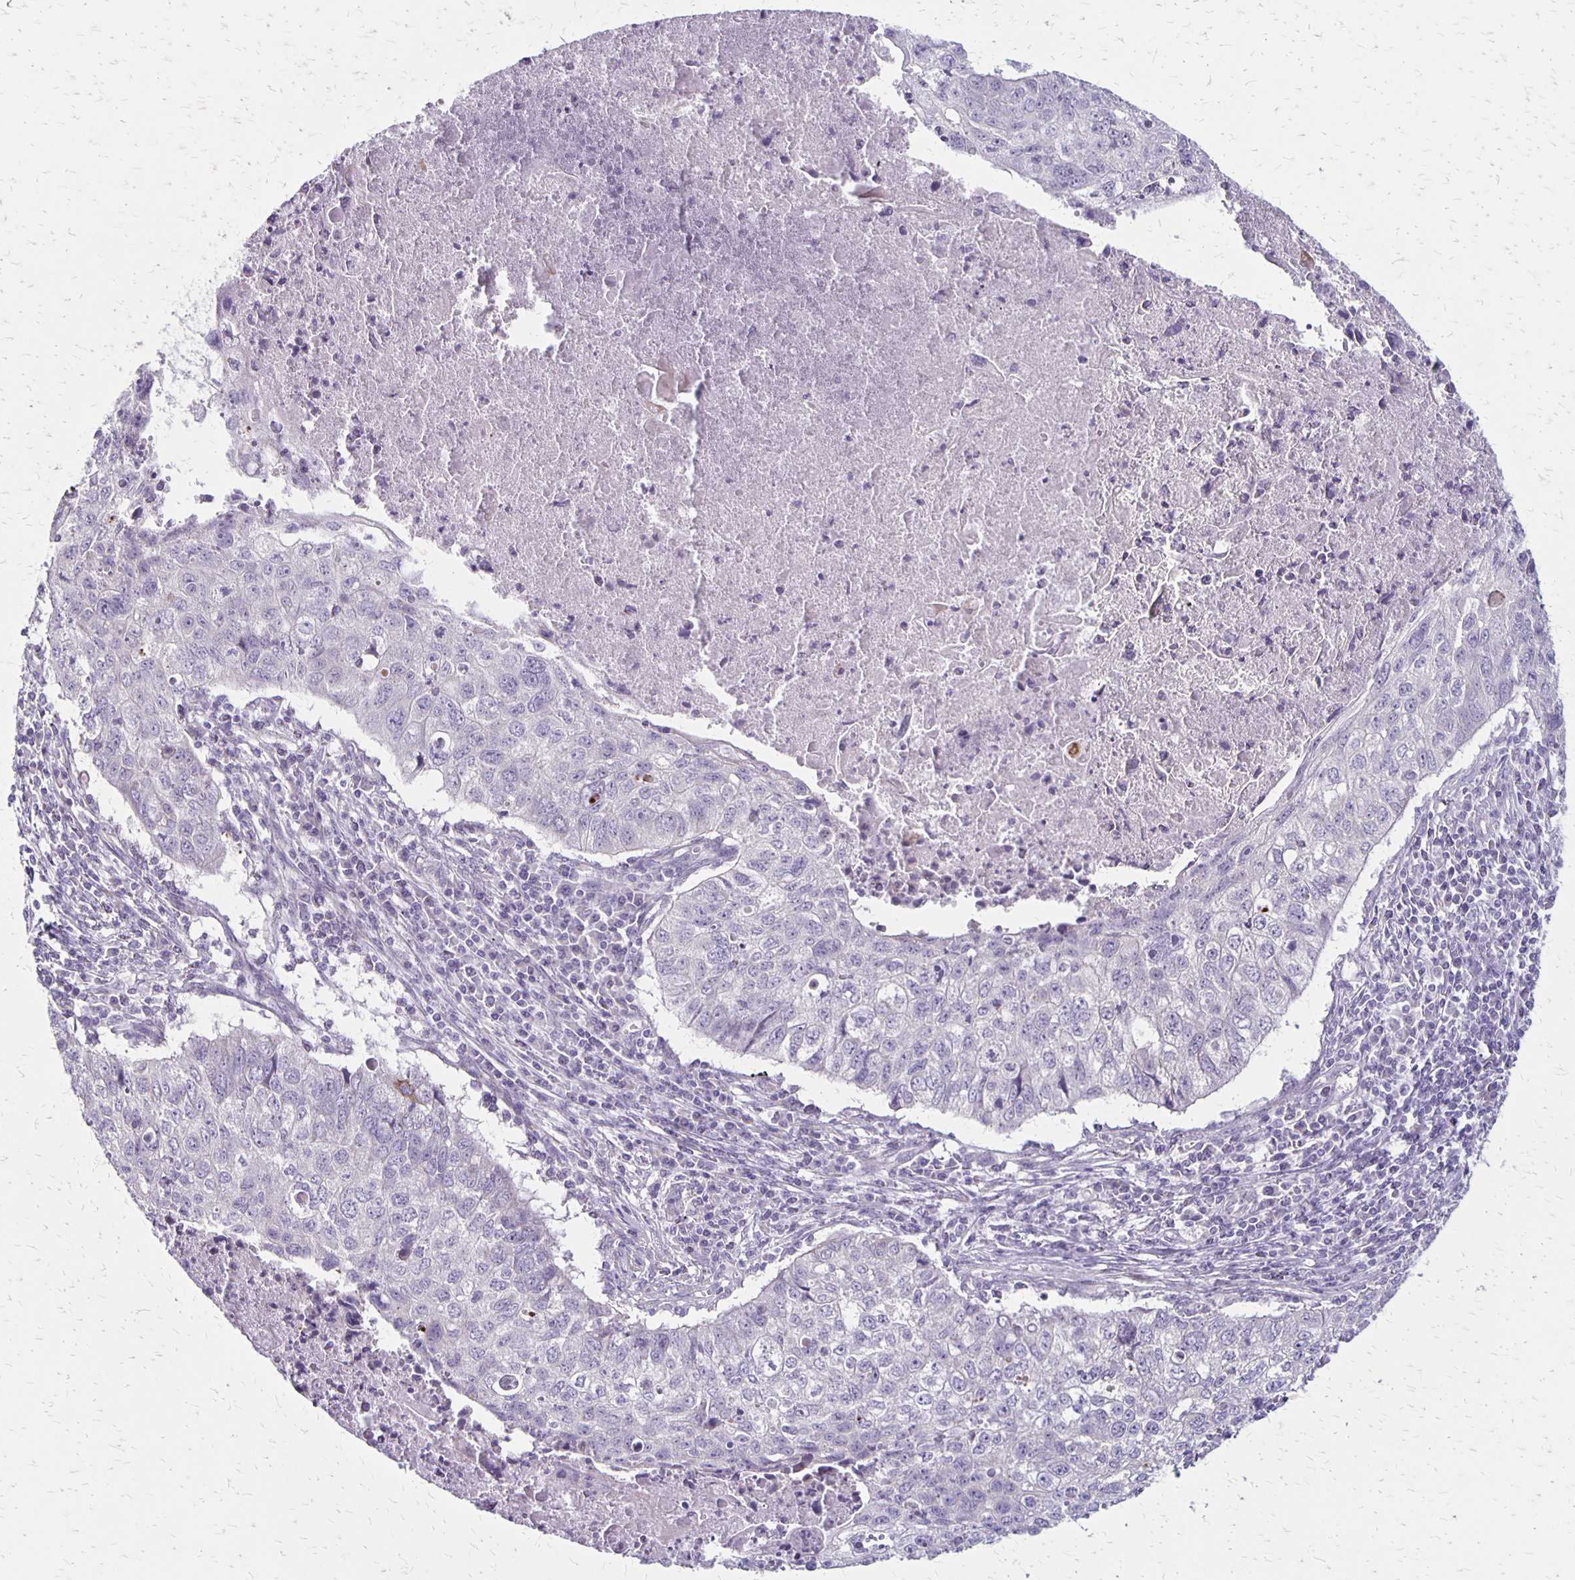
{"staining": {"intensity": "negative", "quantity": "none", "location": "none"}, "tissue": "lung cancer", "cell_type": "Tumor cells", "image_type": "cancer", "snomed": [{"axis": "morphology", "description": "Normal morphology"}, {"axis": "morphology", "description": "Aneuploidy"}, {"axis": "morphology", "description": "Squamous cell carcinoma, NOS"}, {"axis": "topography", "description": "Lymph node"}, {"axis": "topography", "description": "Lung"}], "caption": "Lung cancer was stained to show a protein in brown. There is no significant expression in tumor cells.", "gene": "HOMER1", "patient": {"sex": "female", "age": 76}}